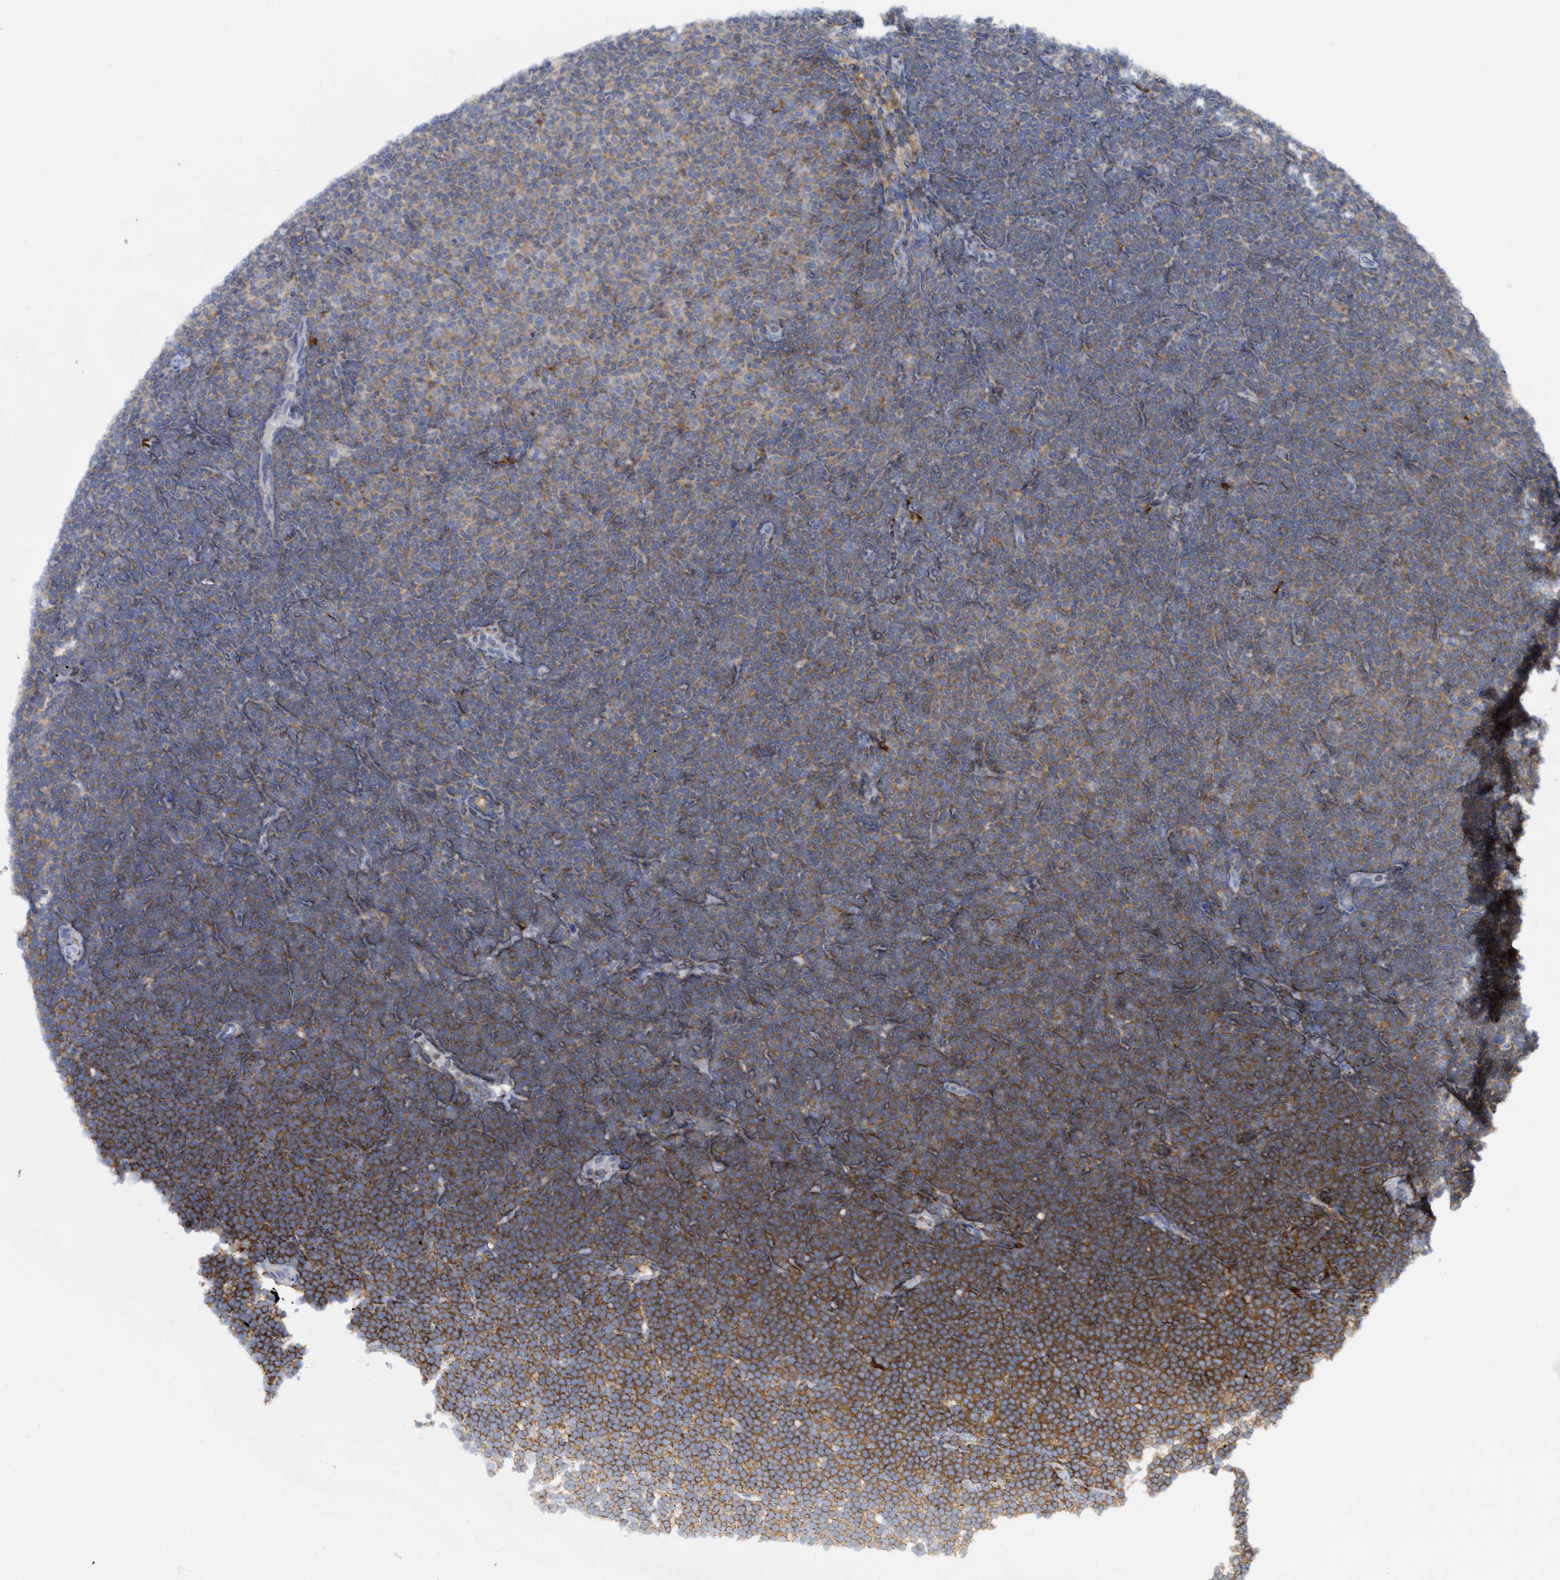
{"staining": {"intensity": "weak", "quantity": "25%-75%", "location": "cytoplasmic/membranous"}, "tissue": "lymphoma", "cell_type": "Tumor cells", "image_type": "cancer", "snomed": [{"axis": "morphology", "description": "Malignant lymphoma, non-Hodgkin's type, Low grade"}, {"axis": "topography", "description": "Lymph node"}], "caption": "The histopathology image shows staining of malignant lymphoma, non-Hodgkin's type (low-grade), revealing weak cytoplasmic/membranous protein expression (brown color) within tumor cells. (Stains: DAB (3,3'-diaminobenzidine) in brown, nuclei in blue, Microscopy: brightfield microscopy at high magnification).", "gene": "FNBP1", "patient": {"sex": "female", "age": 53}}